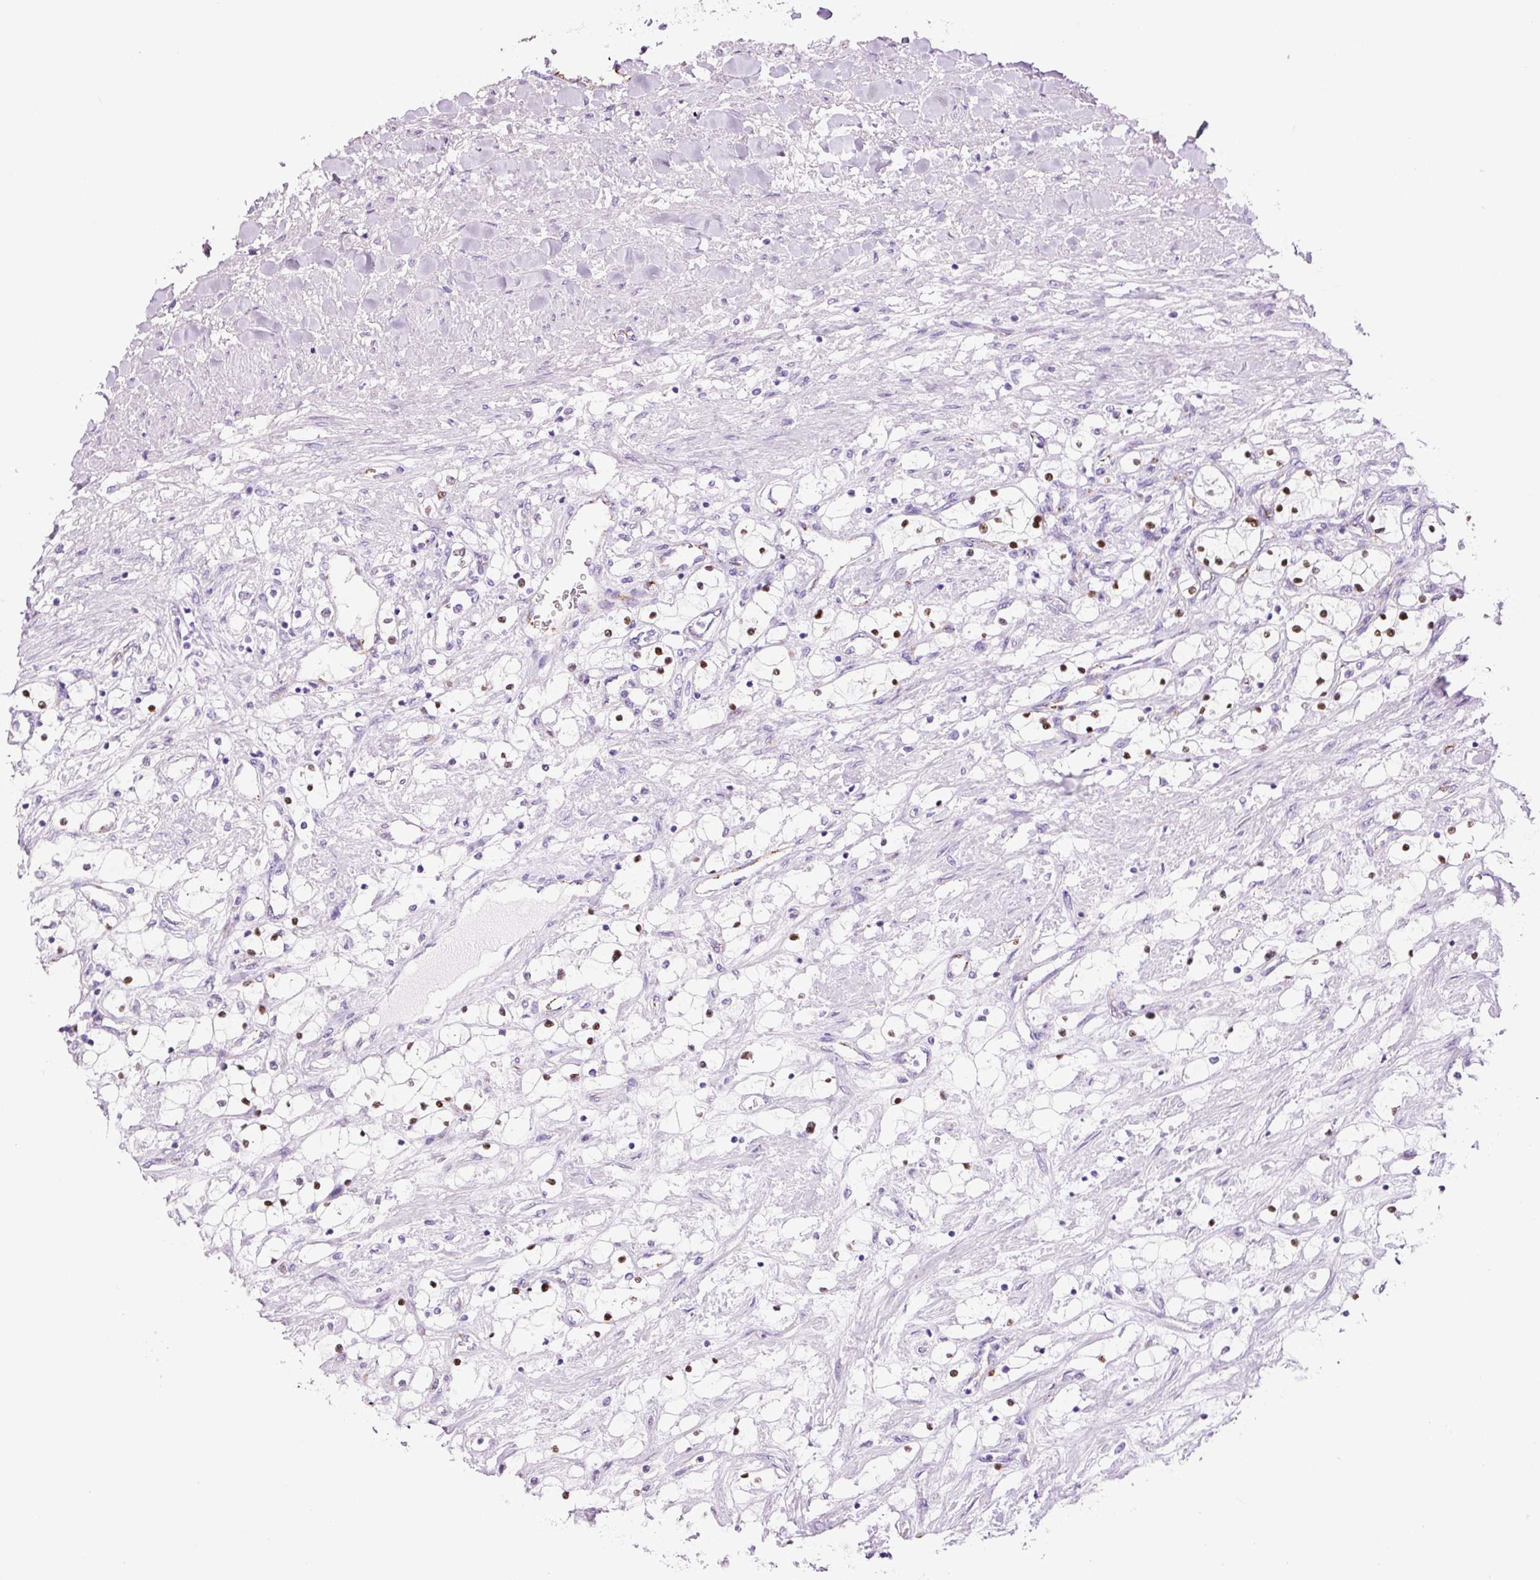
{"staining": {"intensity": "moderate", "quantity": "25%-75%", "location": "nuclear"}, "tissue": "renal cancer", "cell_type": "Tumor cells", "image_type": "cancer", "snomed": [{"axis": "morphology", "description": "Adenocarcinoma, NOS"}, {"axis": "topography", "description": "Kidney"}], "caption": "Adenocarcinoma (renal) stained for a protein exhibits moderate nuclear positivity in tumor cells. The staining was performed using DAB (3,3'-diaminobenzidine), with brown indicating positive protein expression. Nuclei are stained blue with hematoxylin.", "gene": "ADSS1", "patient": {"sex": "male", "age": 68}}